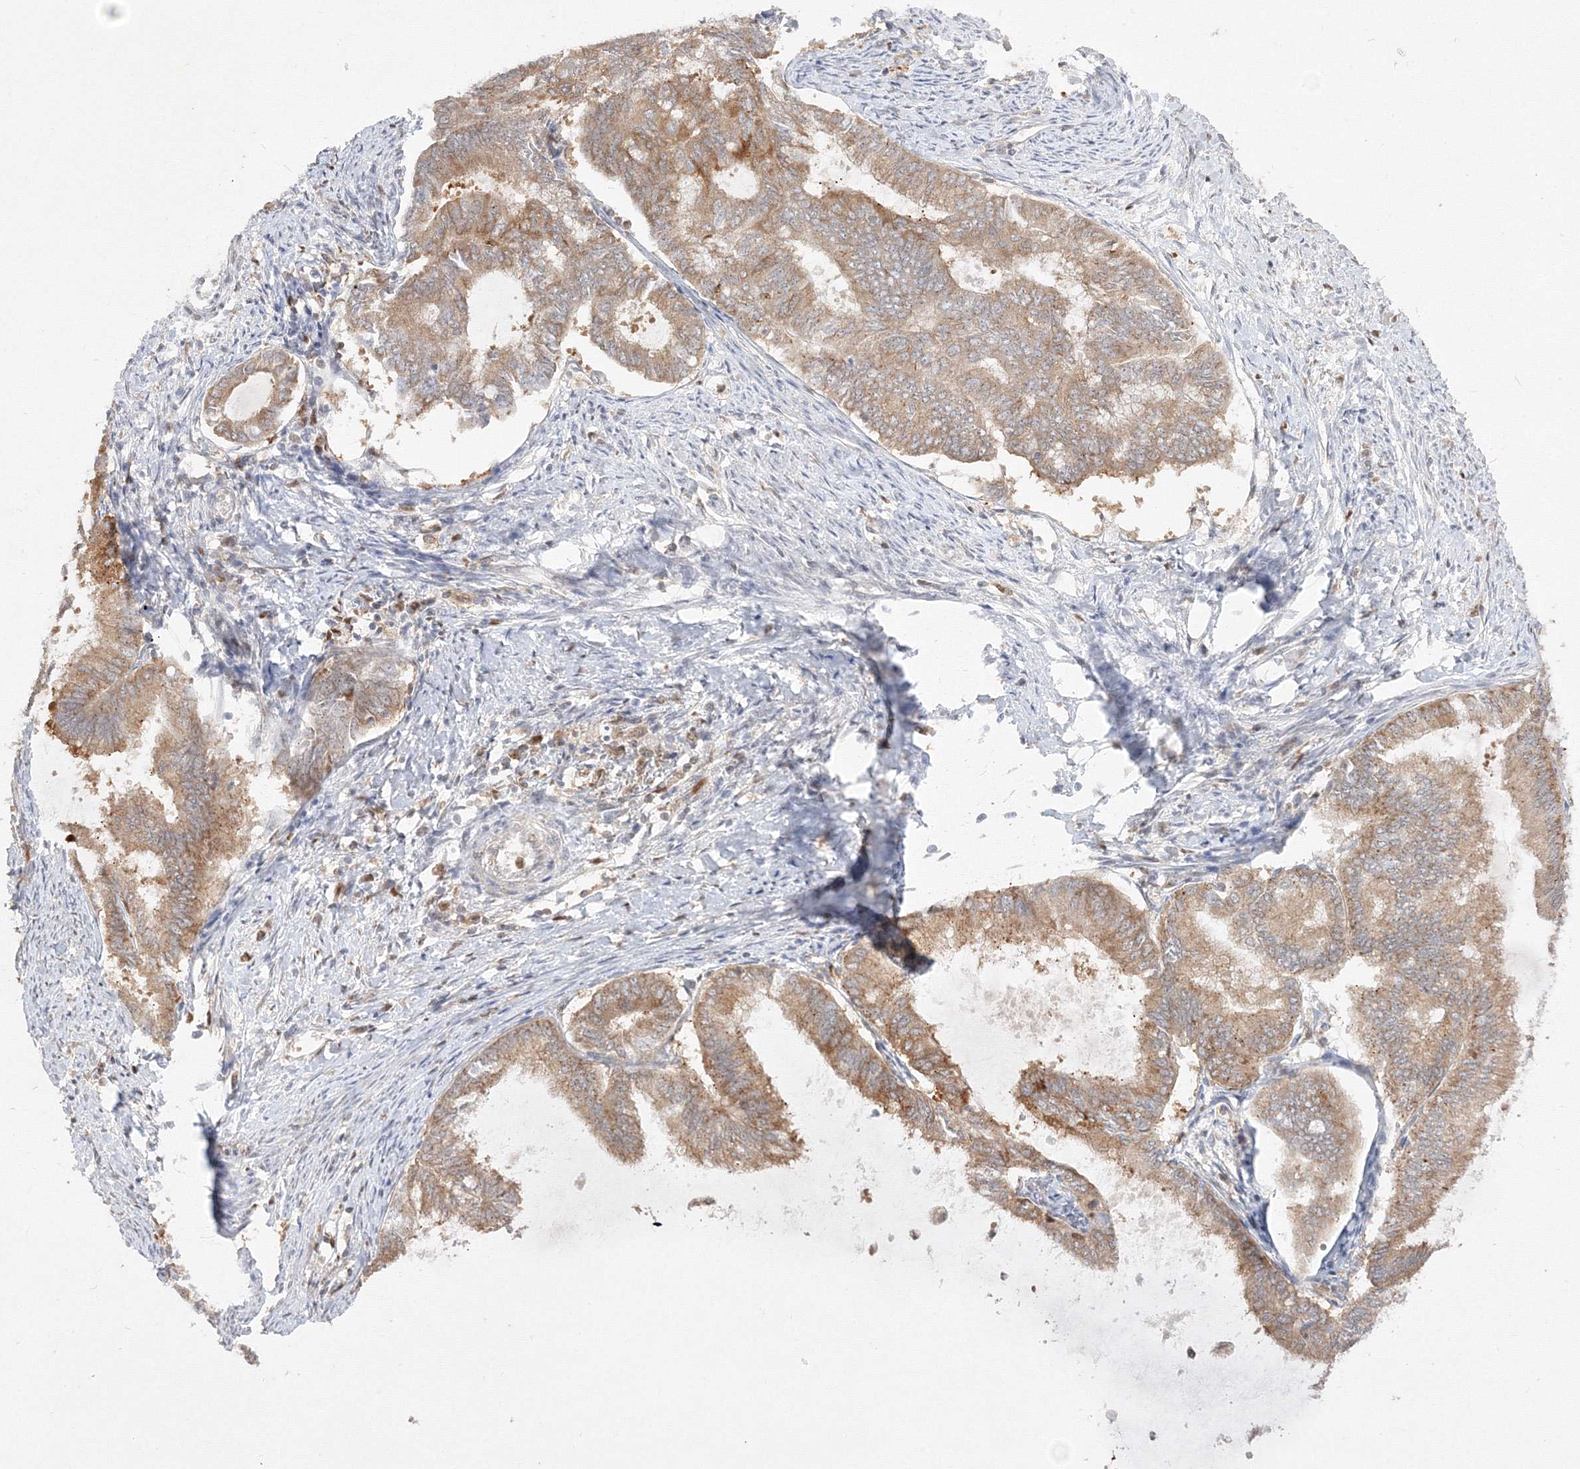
{"staining": {"intensity": "moderate", "quantity": ">75%", "location": "cytoplasmic/membranous"}, "tissue": "endometrial cancer", "cell_type": "Tumor cells", "image_type": "cancer", "snomed": [{"axis": "morphology", "description": "Adenocarcinoma, NOS"}, {"axis": "topography", "description": "Endometrium"}], "caption": "Moderate cytoplasmic/membranous expression is appreciated in about >75% of tumor cells in adenocarcinoma (endometrial).", "gene": "TMEM50B", "patient": {"sex": "female", "age": 86}}